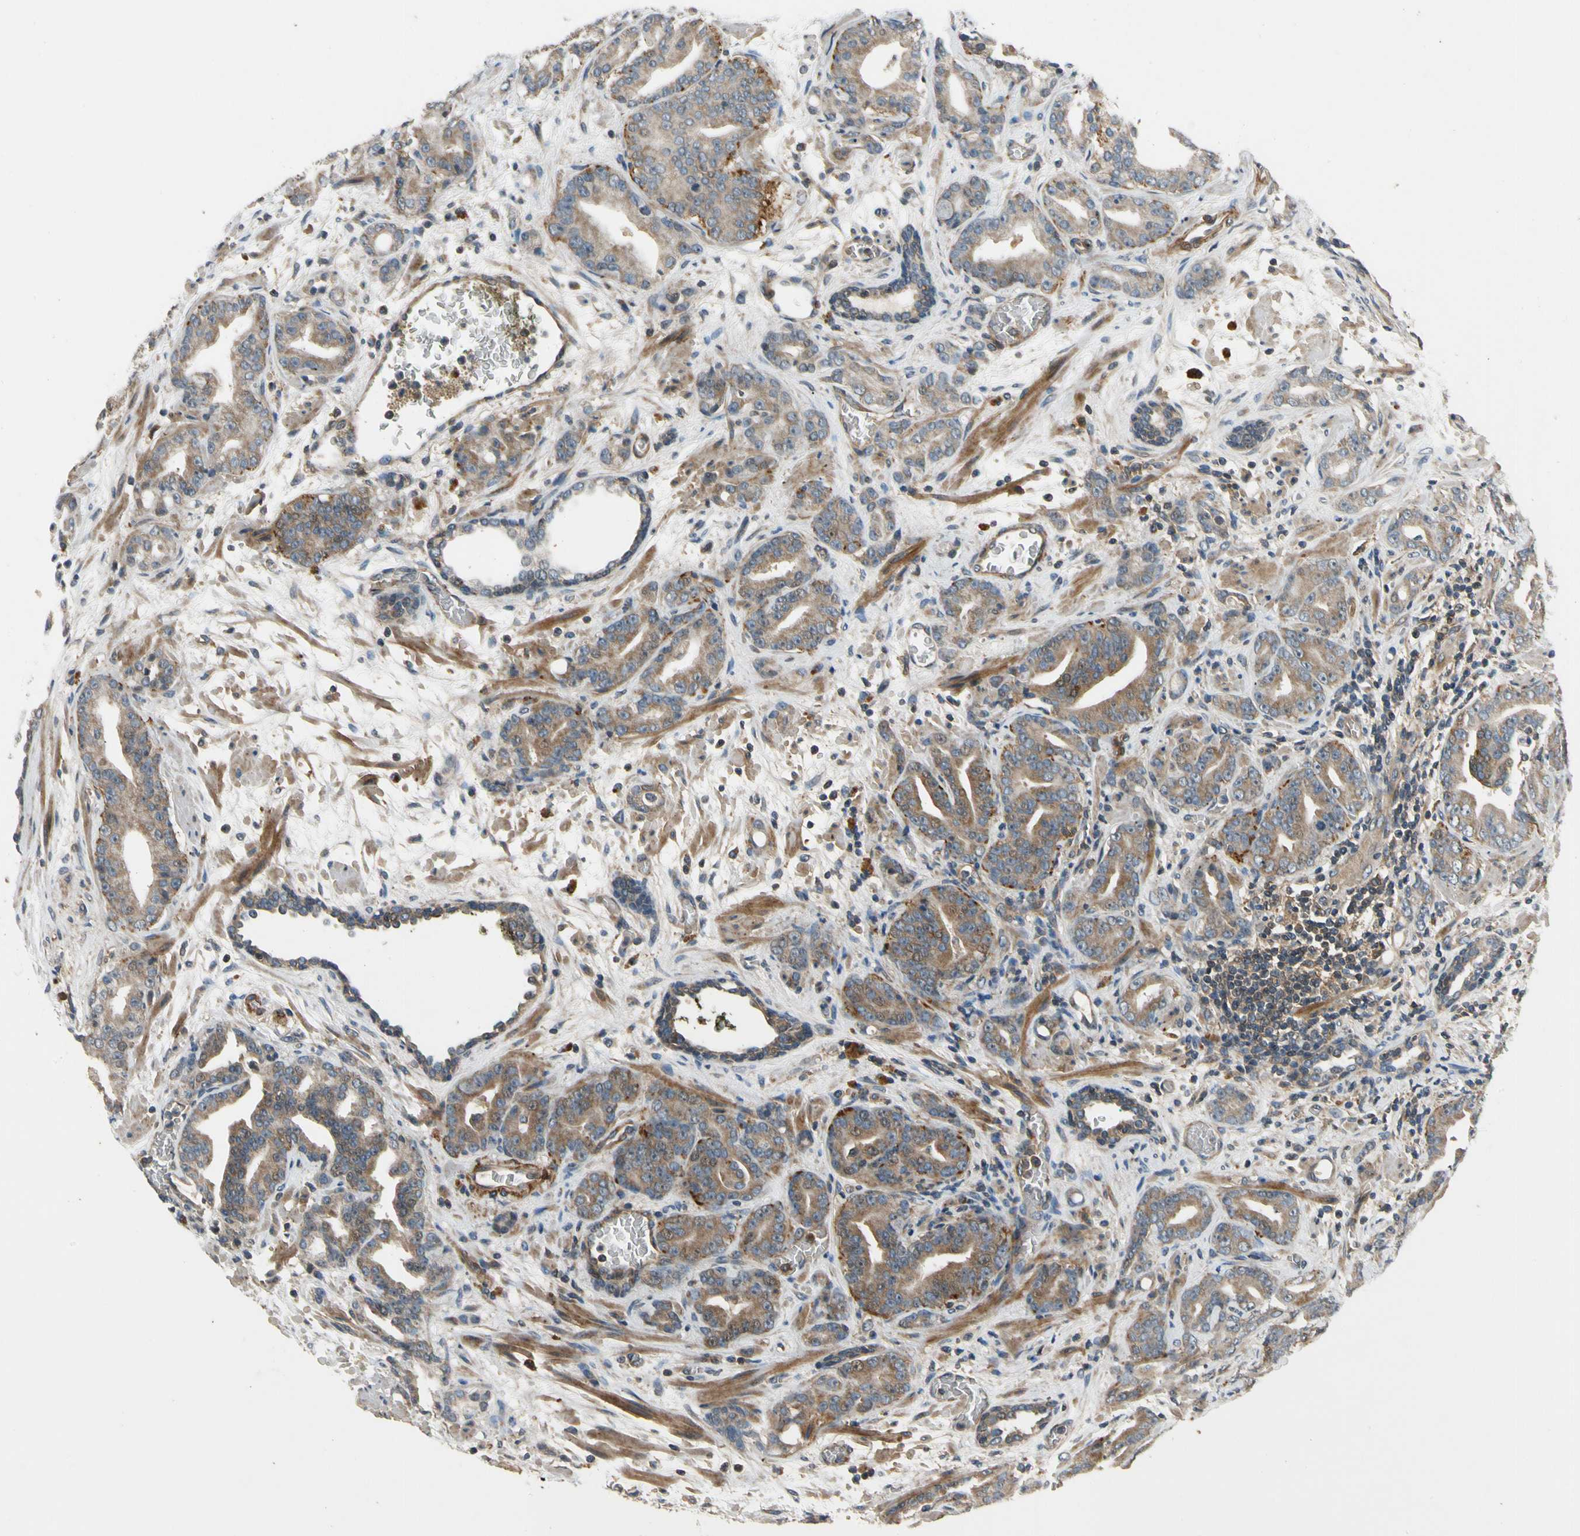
{"staining": {"intensity": "moderate", "quantity": ">75%", "location": "cytoplasmic/membranous"}, "tissue": "prostate cancer", "cell_type": "Tumor cells", "image_type": "cancer", "snomed": [{"axis": "morphology", "description": "Adenocarcinoma, Low grade"}, {"axis": "topography", "description": "Prostate"}], "caption": "Immunohistochemistry (IHC) (DAB) staining of human prostate adenocarcinoma (low-grade) shows moderate cytoplasmic/membranous protein positivity in approximately >75% of tumor cells.", "gene": "MST1R", "patient": {"sex": "male", "age": 63}}